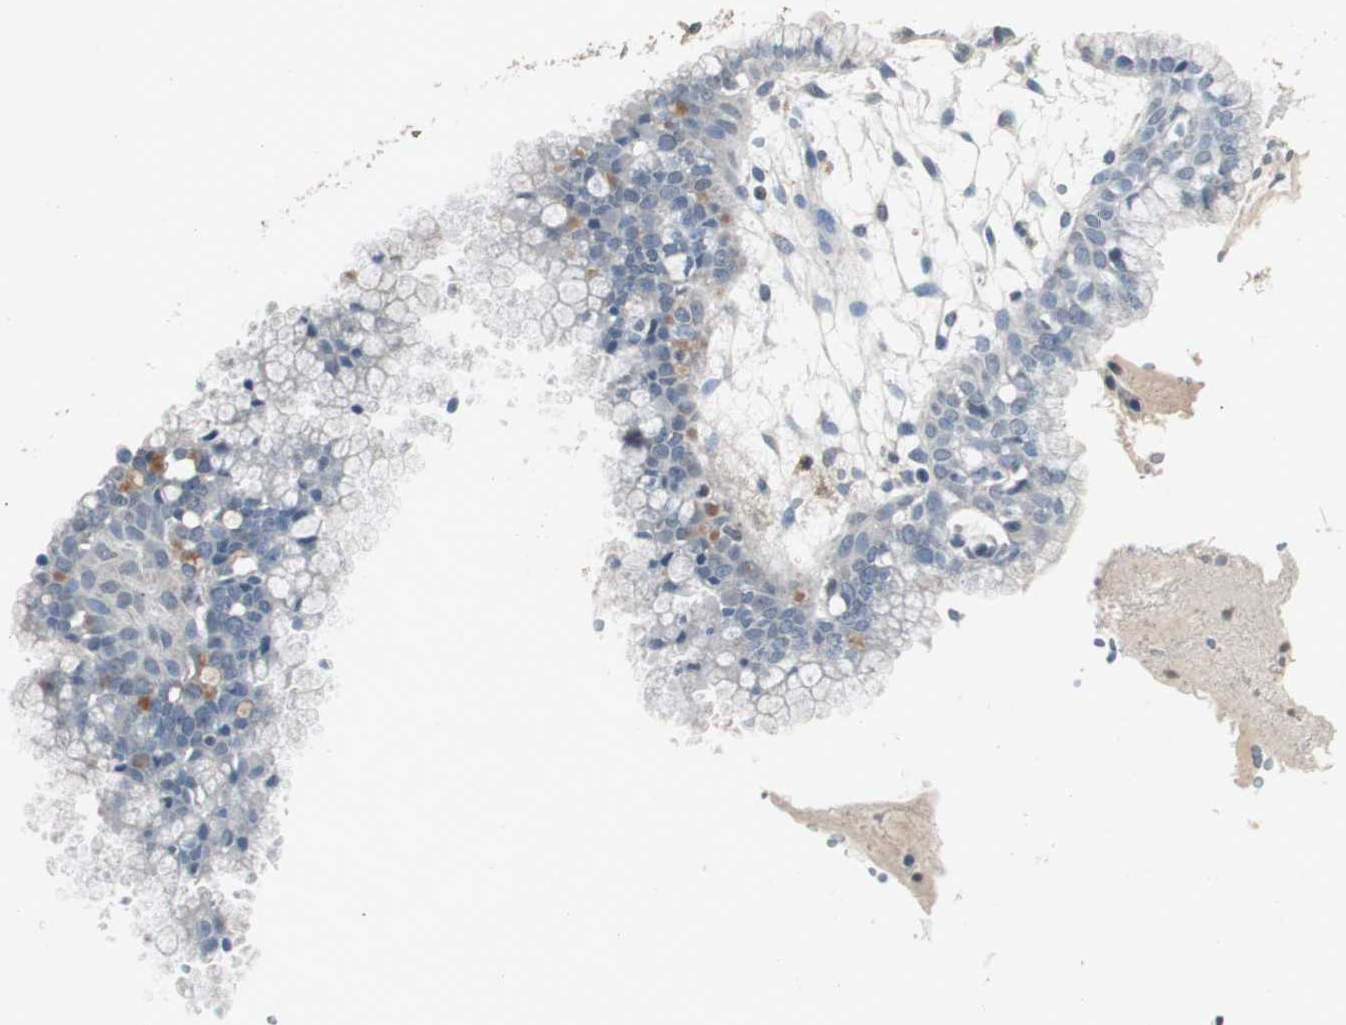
{"staining": {"intensity": "negative", "quantity": "none", "location": "none"}, "tissue": "cervix", "cell_type": "Glandular cells", "image_type": "normal", "snomed": [{"axis": "morphology", "description": "Normal tissue, NOS"}, {"axis": "topography", "description": "Cervix"}], "caption": "This is an immunohistochemistry photomicrograph of benign human cervix. There is no expression in glandular cells.", "gene": "ADNP2", "patient": {"sex": "female", "age": 39}}